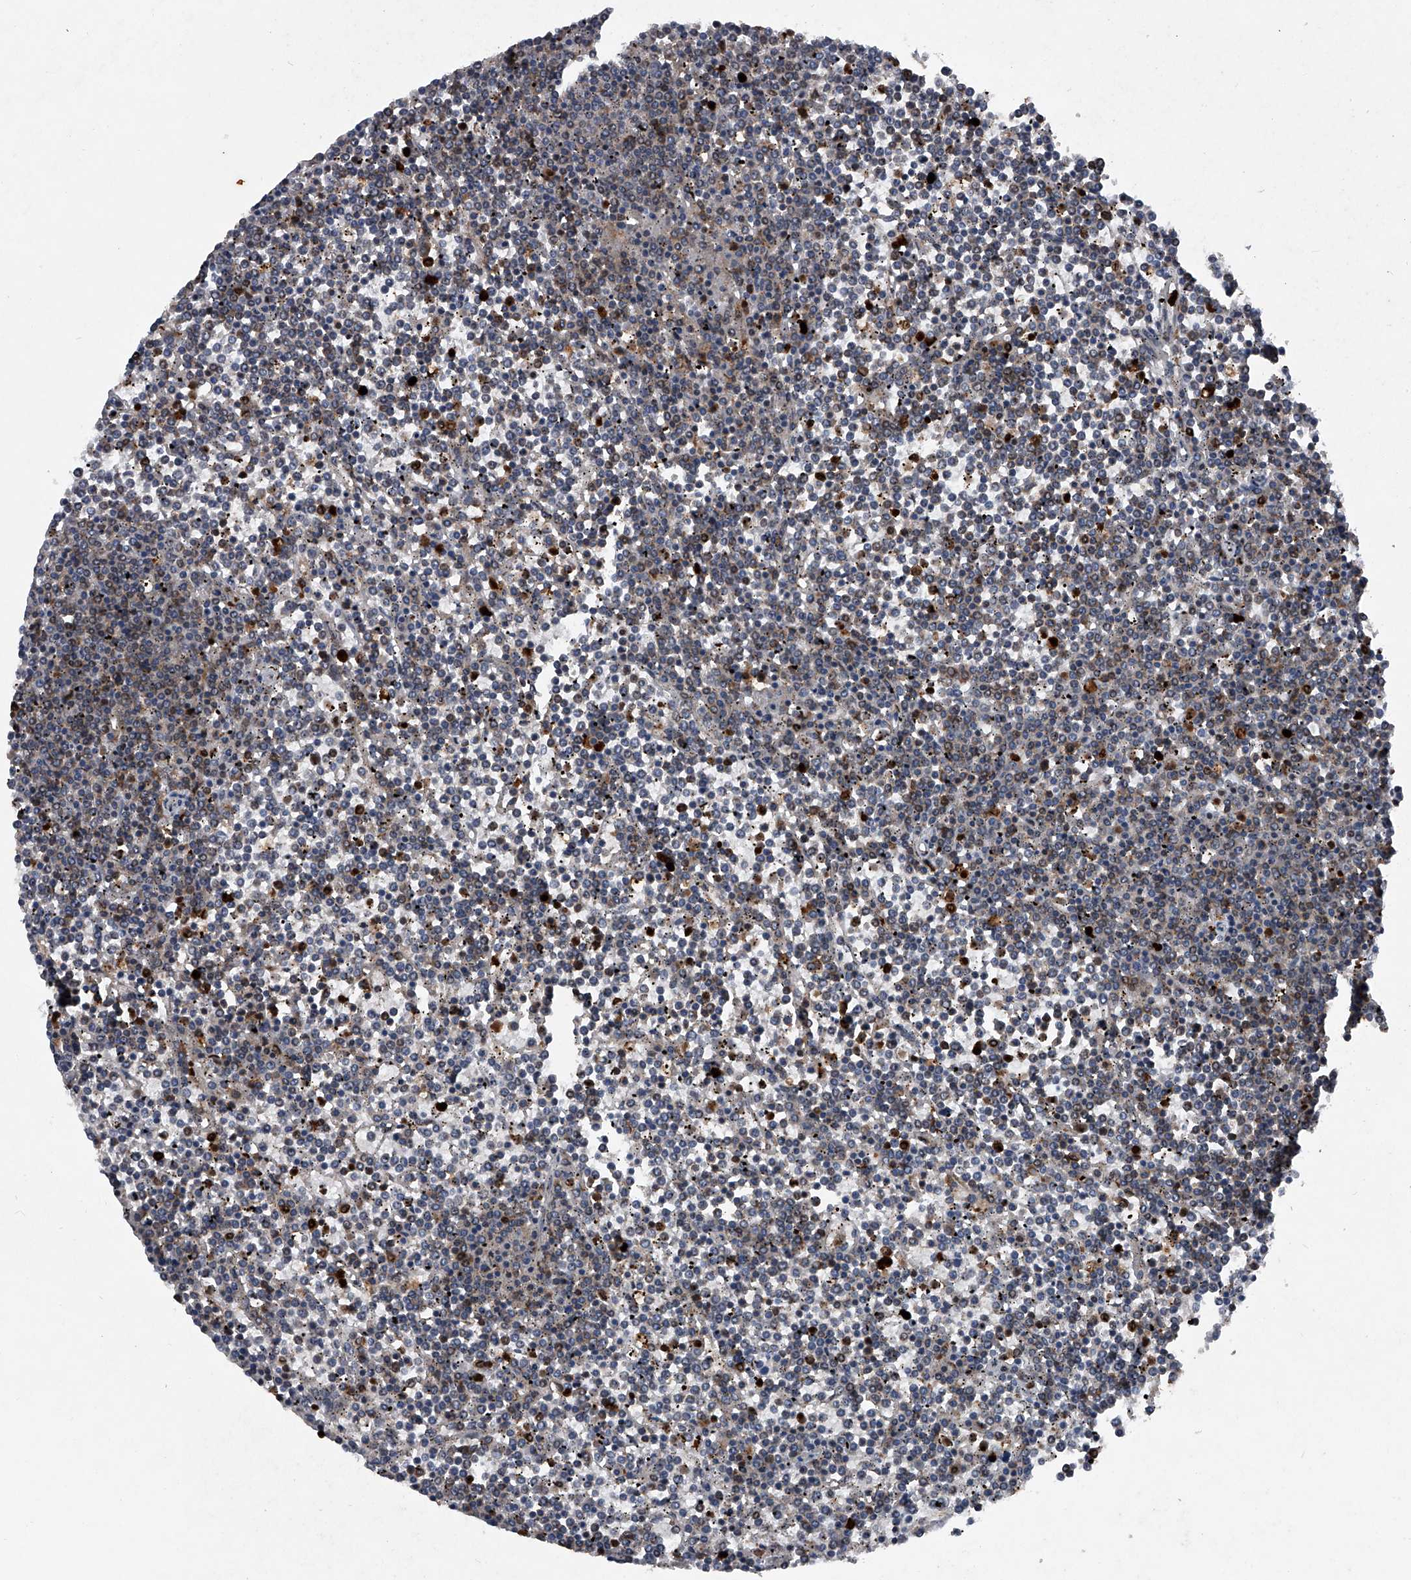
{"staining": {"intensity": "weak", "quantity": "<25%", "location": "nuclear"}, "tissue": "lymphoma", "cell_type": "Tumor cells", "image_type": "cancer", "snomed": [{"axis": "morphology", "description": "Malignant lymphoma, non-Hodgkin's type, Low grade"}, {"axis": "topography", "description": "Spleen"}], "caption": "Tumor cells are negative for protein expression in human lymphoma. (DAB IHC, high magnification).", "gene": "MAPKAP1", "patient": {"sex": "female", "age": 19}}